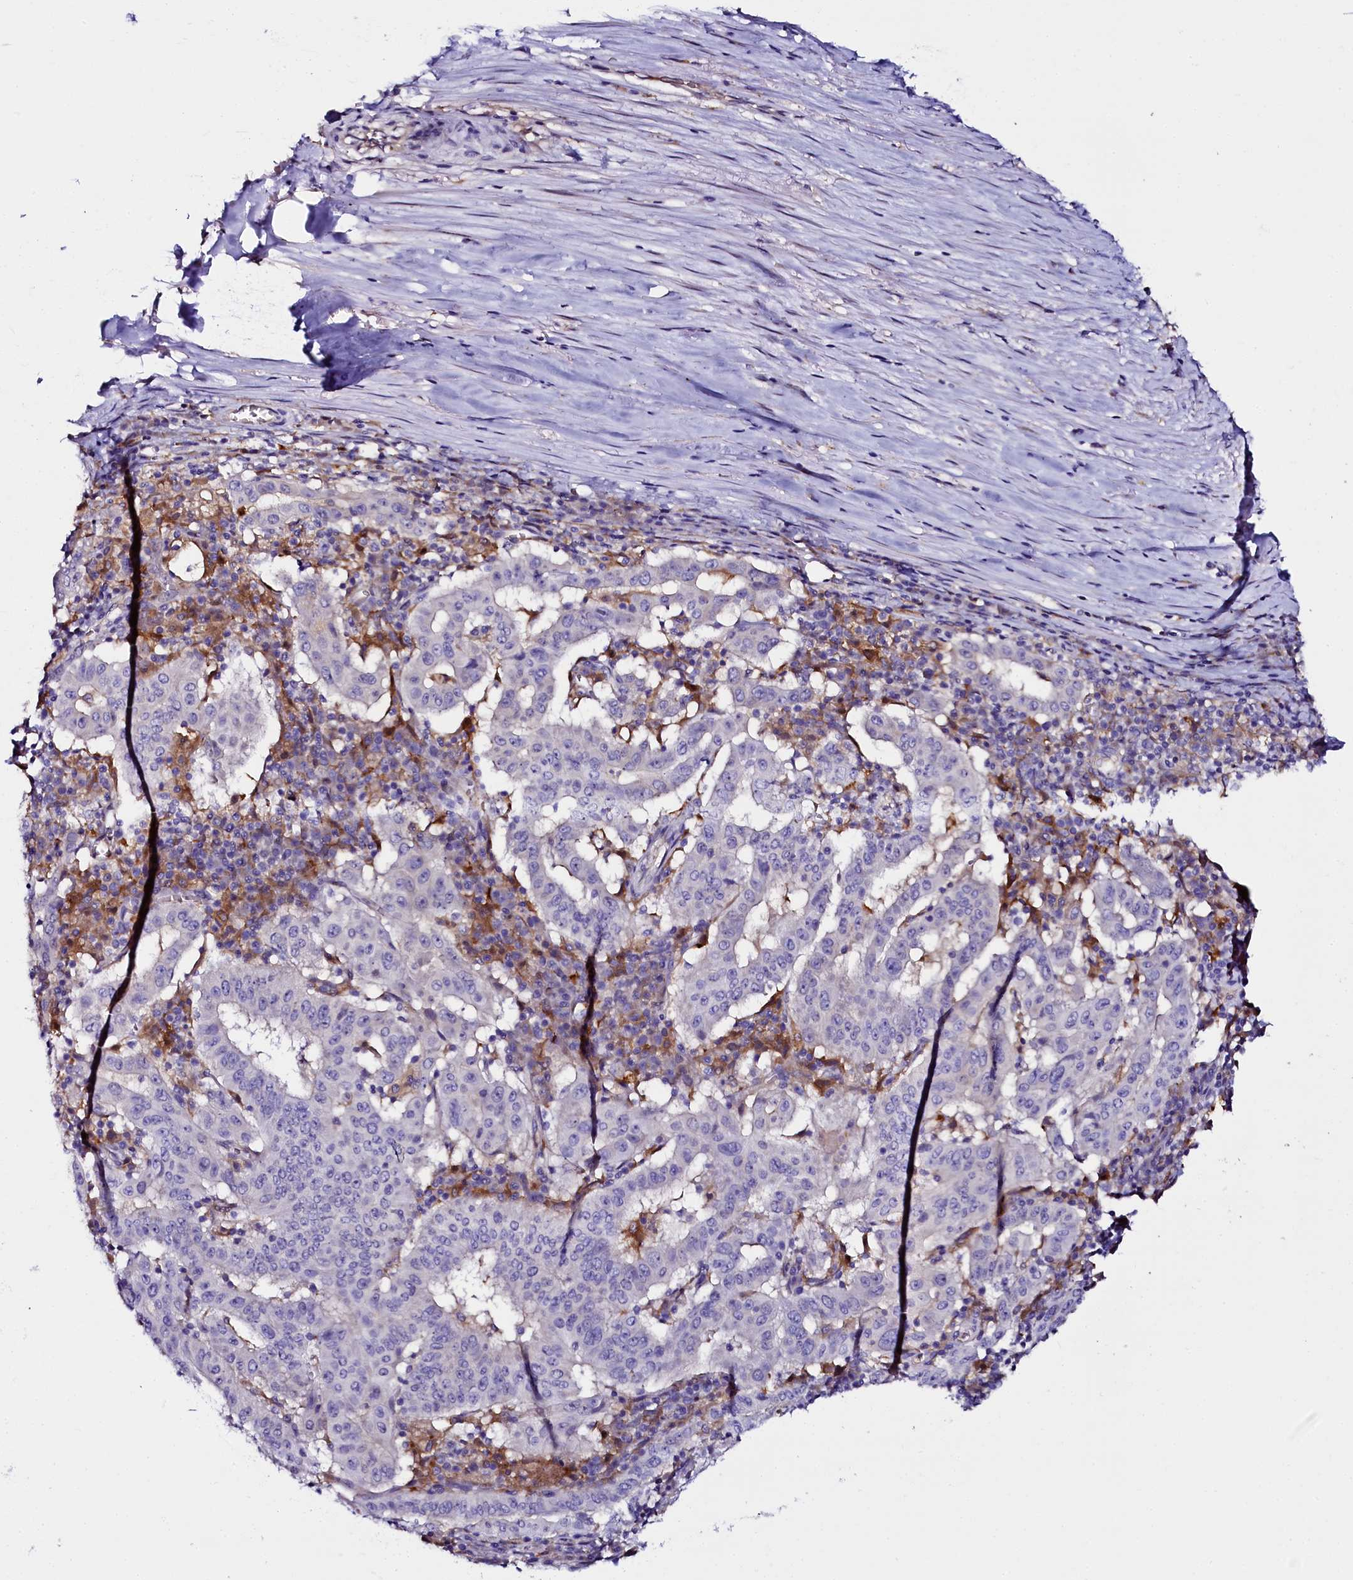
{"staining": {"intensity": "negative", "quantity": "none", "location": "none"}, "tissue": "pancreatic cancer", "cell_type": "Tumor cells", "image_type": "cancer", "snomed": [{"axis": "morphology", "description": "Adenocarcinoma, NOS"}, {"axis": "topography", "description": "Pancreas"}], "caption": "High magnification brightfield microscopy of pancreatic adenocarcinoma stained with DAB (3,3'-diaminobenzidine) (brown) and counterstained with hematoxylin (blue): tumor cells show no significant positivity.", "gene": "OTOL1", "patient": {"sex": "male", "age": 63}}